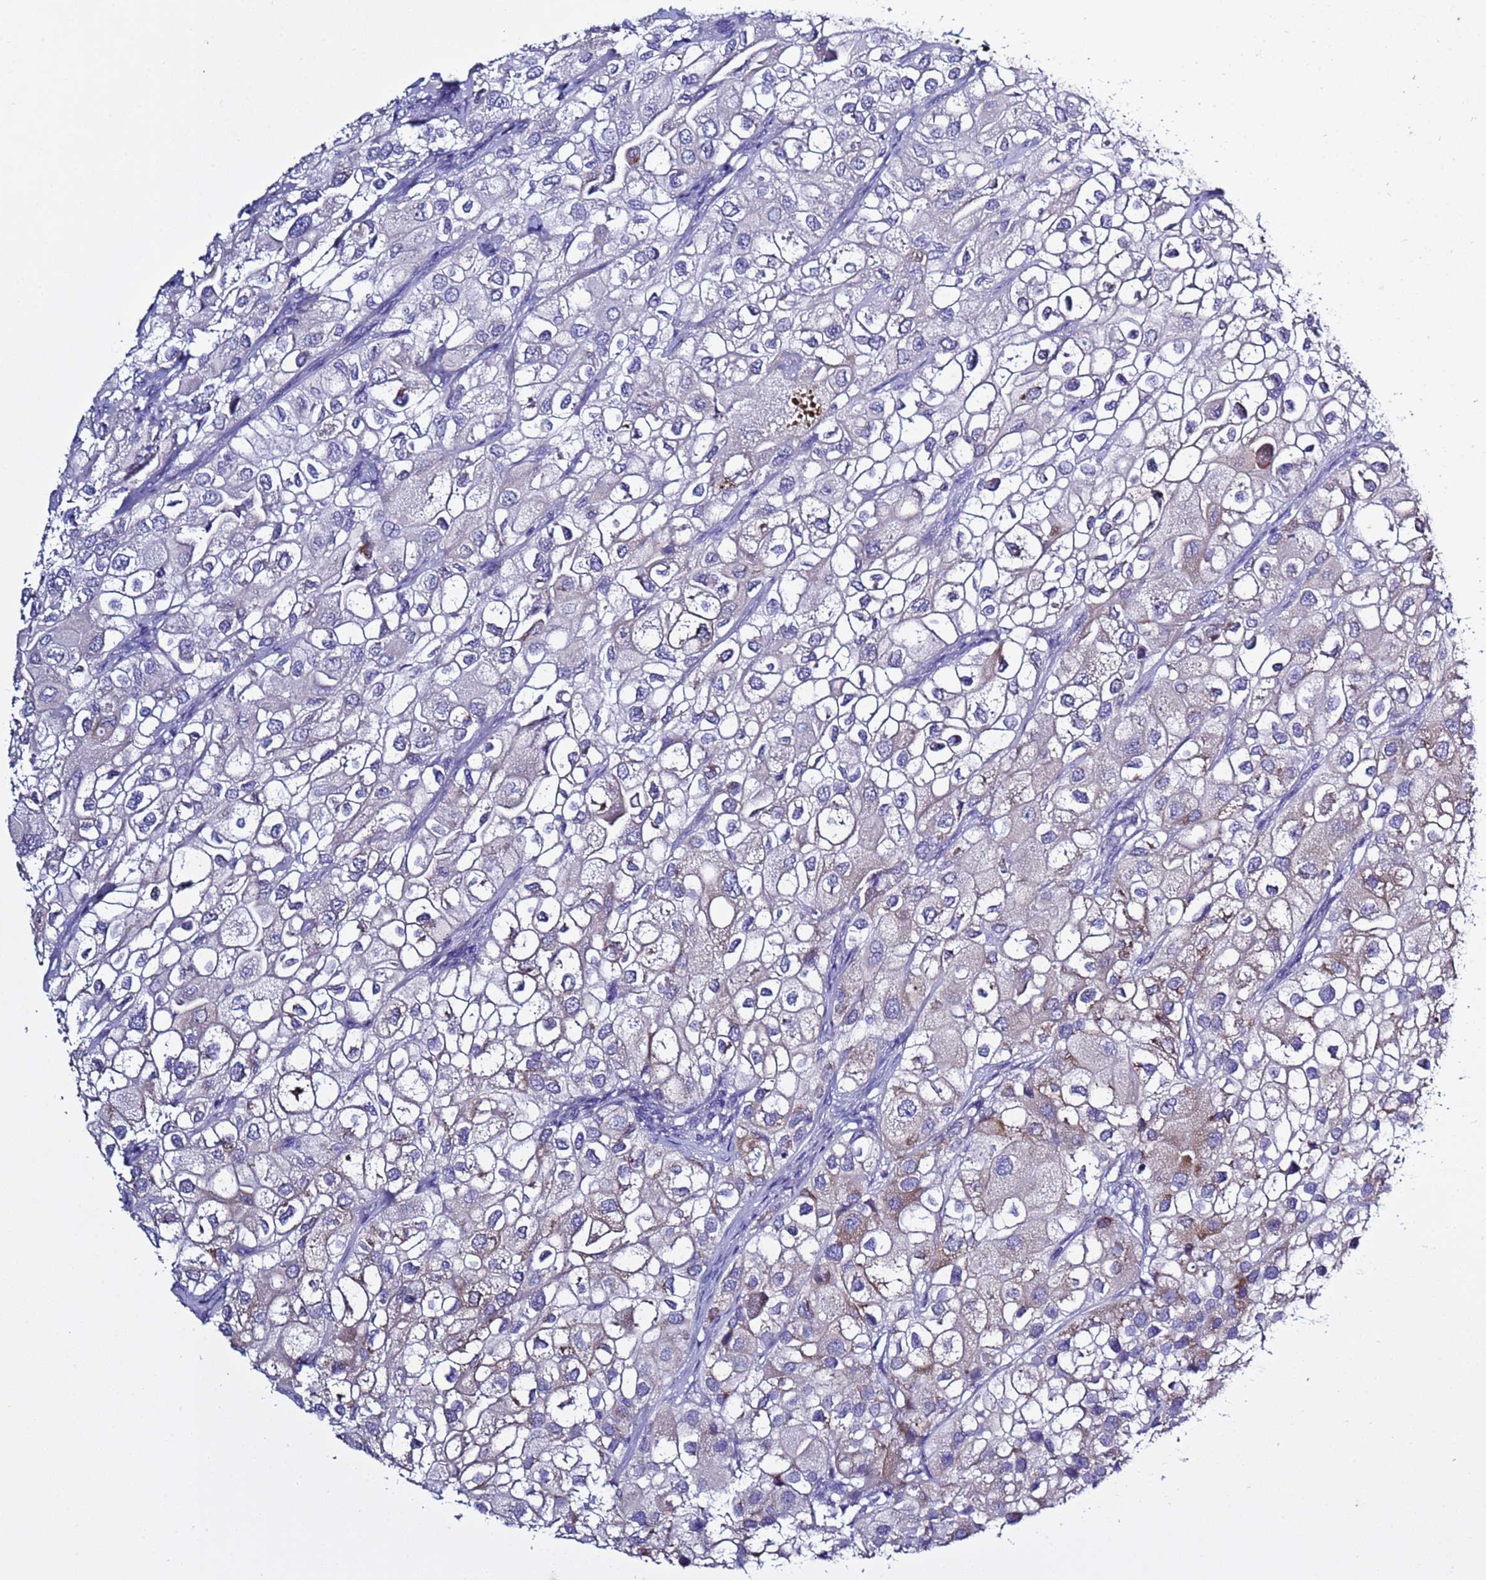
{"staining": {"intensity": "weak", "quantity": "<25%", "location": "cytoplasmic/membranous"}, "tissue": "urothelial cancer", "cell_type": "Tumor cells", "image_type": "cancer", "snomed": [{"axis": "morphology", "description": "Urothelial carcinoma, High grade"}, {"axis": "topography", "description": "Urinary bladder"}], "caption": "The immunohistochemistry (IHC) micrograph has no significant staining in tumor cells of urothelial cancer tissue. (DAB (3,3'-diaminobenzidine) IHC visualized using brightfield microscopy, high magnification).", "gene": "ABHD17B", "patient": {"sex": "male", "age": 64}}